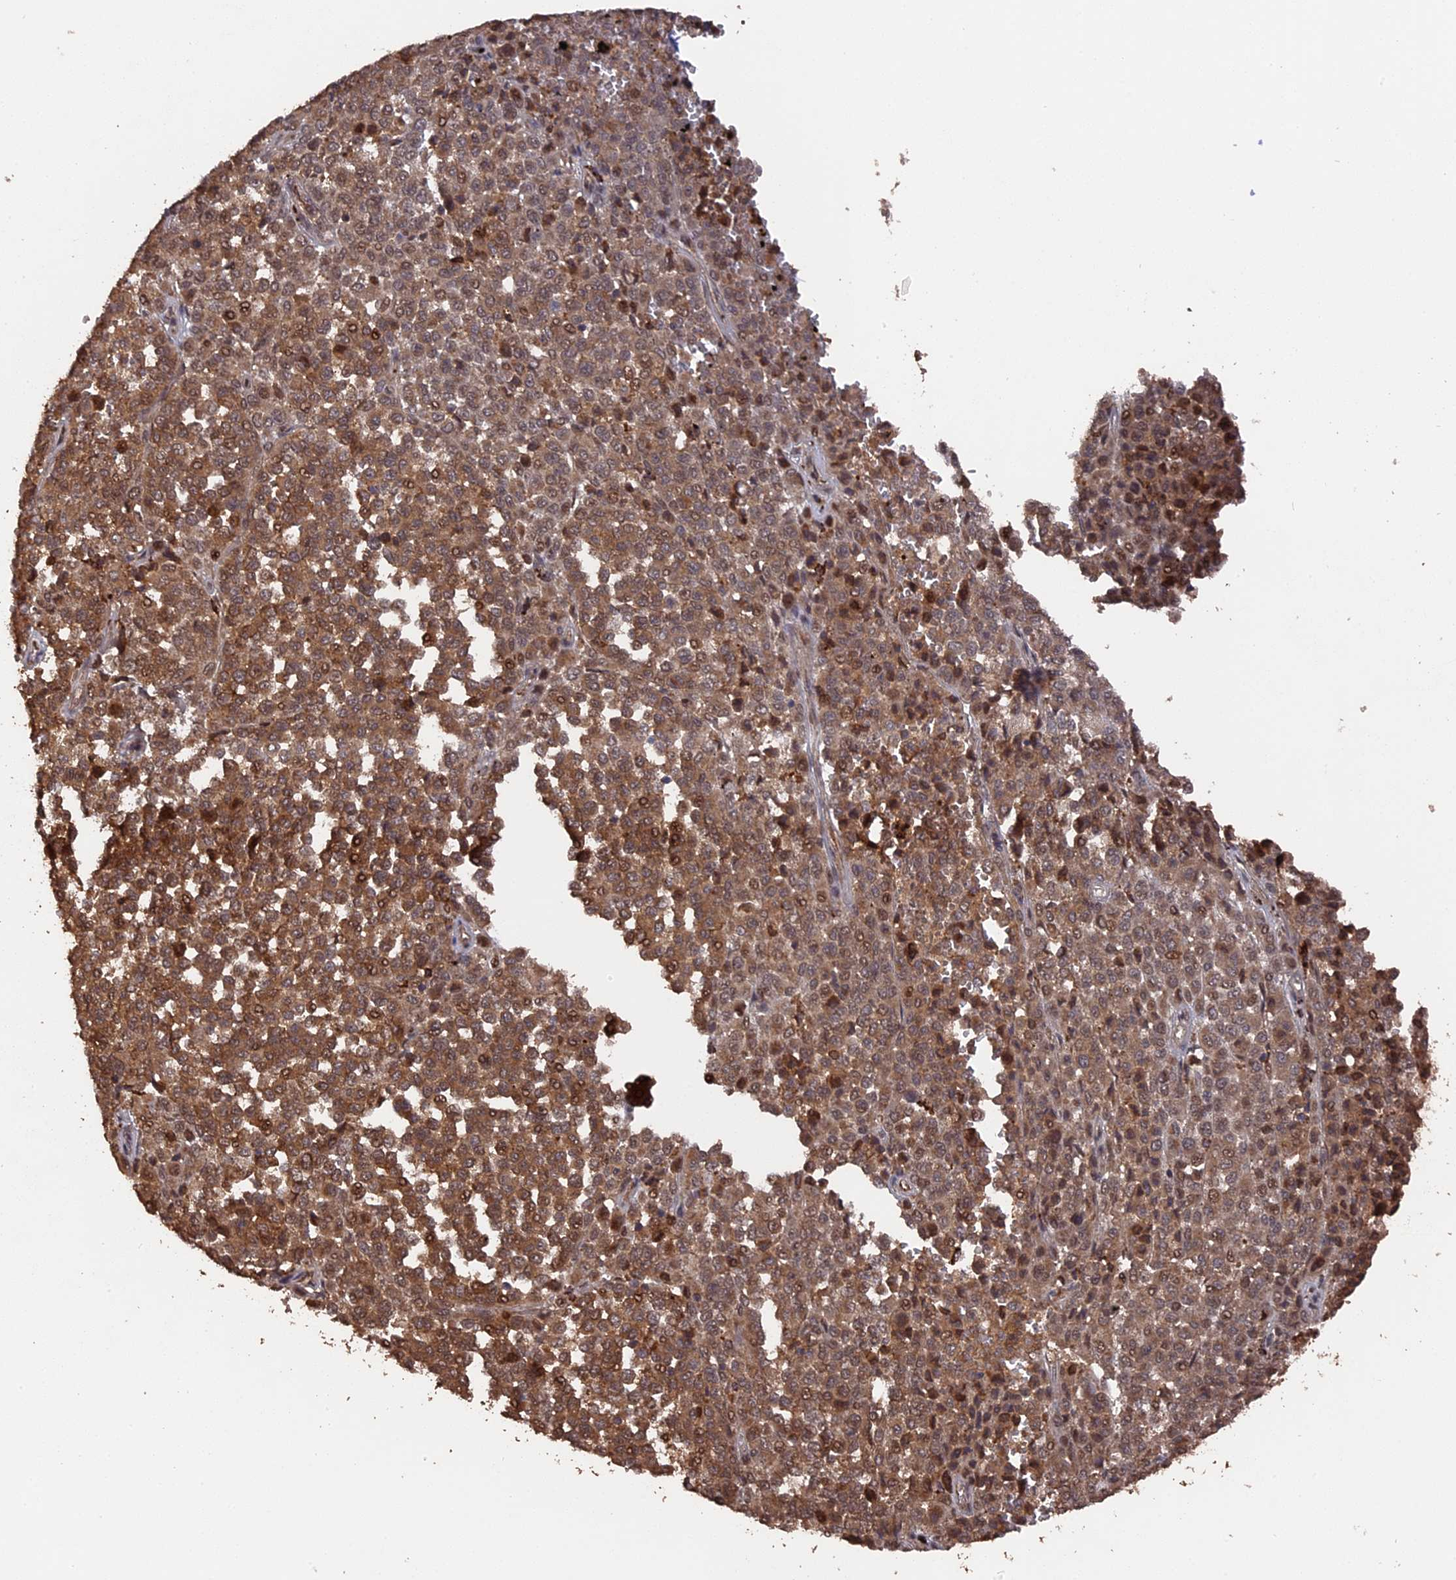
{"staining": {"intensity": "moderate", "quantity": ">75%", "location": "cytoplasmic/membranous,nuclear"}, "tissue": "melanoma", "cell_type": "Tumor cells", "image_type": "cancer", "snomed": [{"axis": "morphology", "description": "Malignant melanoma, Metastatic site"}, {"axis": "topography", "description": "Pancreas"}], "caption": "A high-resolution histopathology image shows immunohistochemistry (IHC) staining of melanoma, which demonstrates moderate cytoplasmic/membranous and nuclear positivity in approximately >75% of tumor cells.", "gene": "TELO2", "patient": {"sex": "female", "age": 30}}